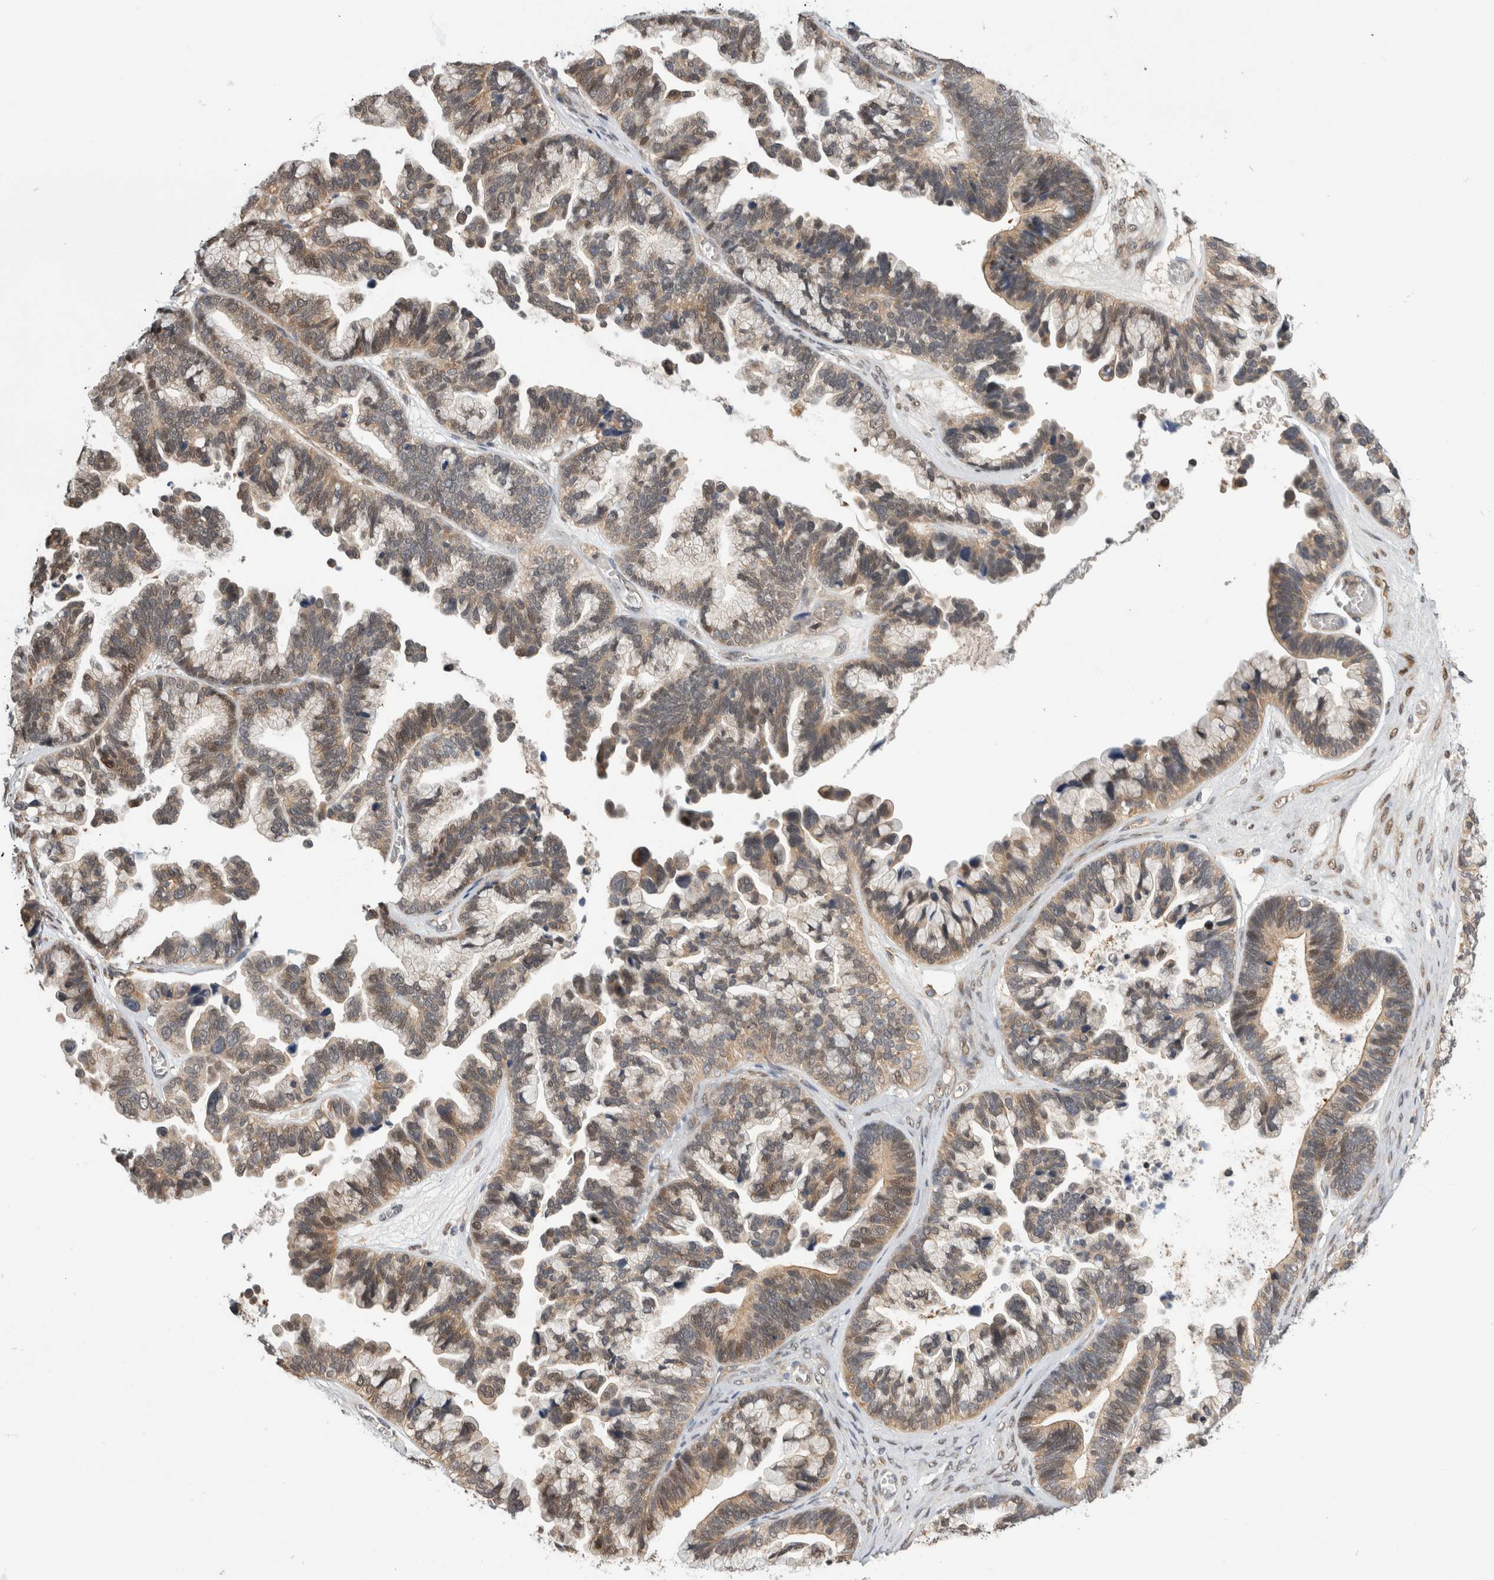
{"staining": {"intensity": "weak", "quantity": ">75%", "location": "cytoplasmic/membranous"}, "tissue": "ovarian cancer", "cell_type": "Tumor cells", "image_type": "cancer", "snomed": [{"axis": "morphology", "description": "Cystadenocarcinoma, serous, NOS"}, {"axis": "topography", "description": "Ovary"}], "caption": "Protein staining shows weak cytoplasmic/membranous positivity in about >75% of tumor cells in serous cystadenocarcinoma (ovarian).", "gene": "PGM1", "patient": {"sex": "female", "age": 56}}